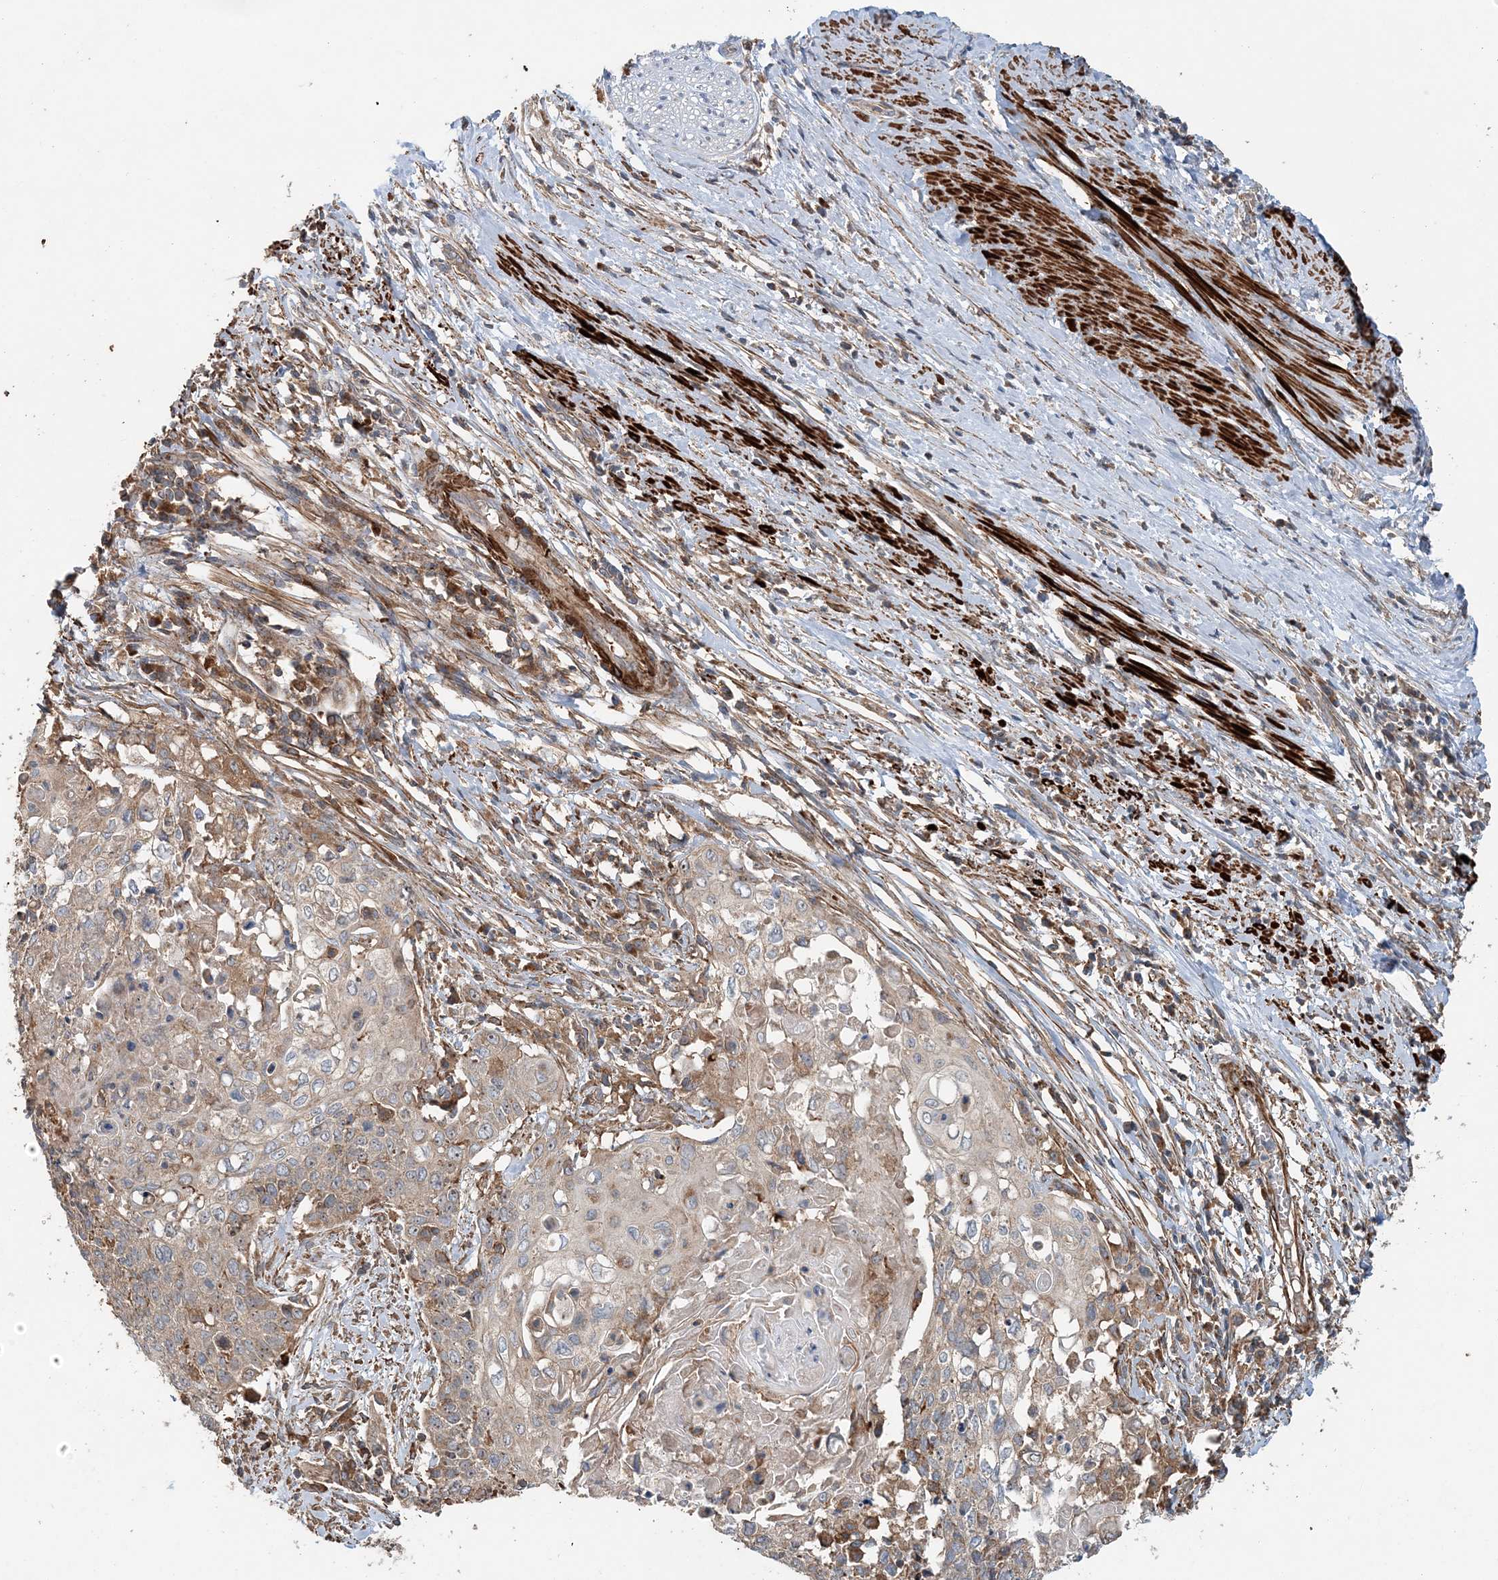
{"staining": {"intensity": "weak", "quantity": "25%-75%", "location": "cytoplasmic/membranous,nuclear"}, "tissue": "cervical cancer", "cell_type": "Tumor cells", "image_type": "cancer", "snomed": [{"axis": "morphology", "description": "Squamous cell carcinoma, NOS"}, {"axis": "topography", "description": "Cervix"}], "caption": "Protein expression analysis of cervical cancer (squamous cell carcinoma) exhibits weak cytoplasmic/membranous and nuclear expression in about 25%-75% of tumor cells.", "gene": "TTI1", "patient": {"sex": "female", "age": 39}}